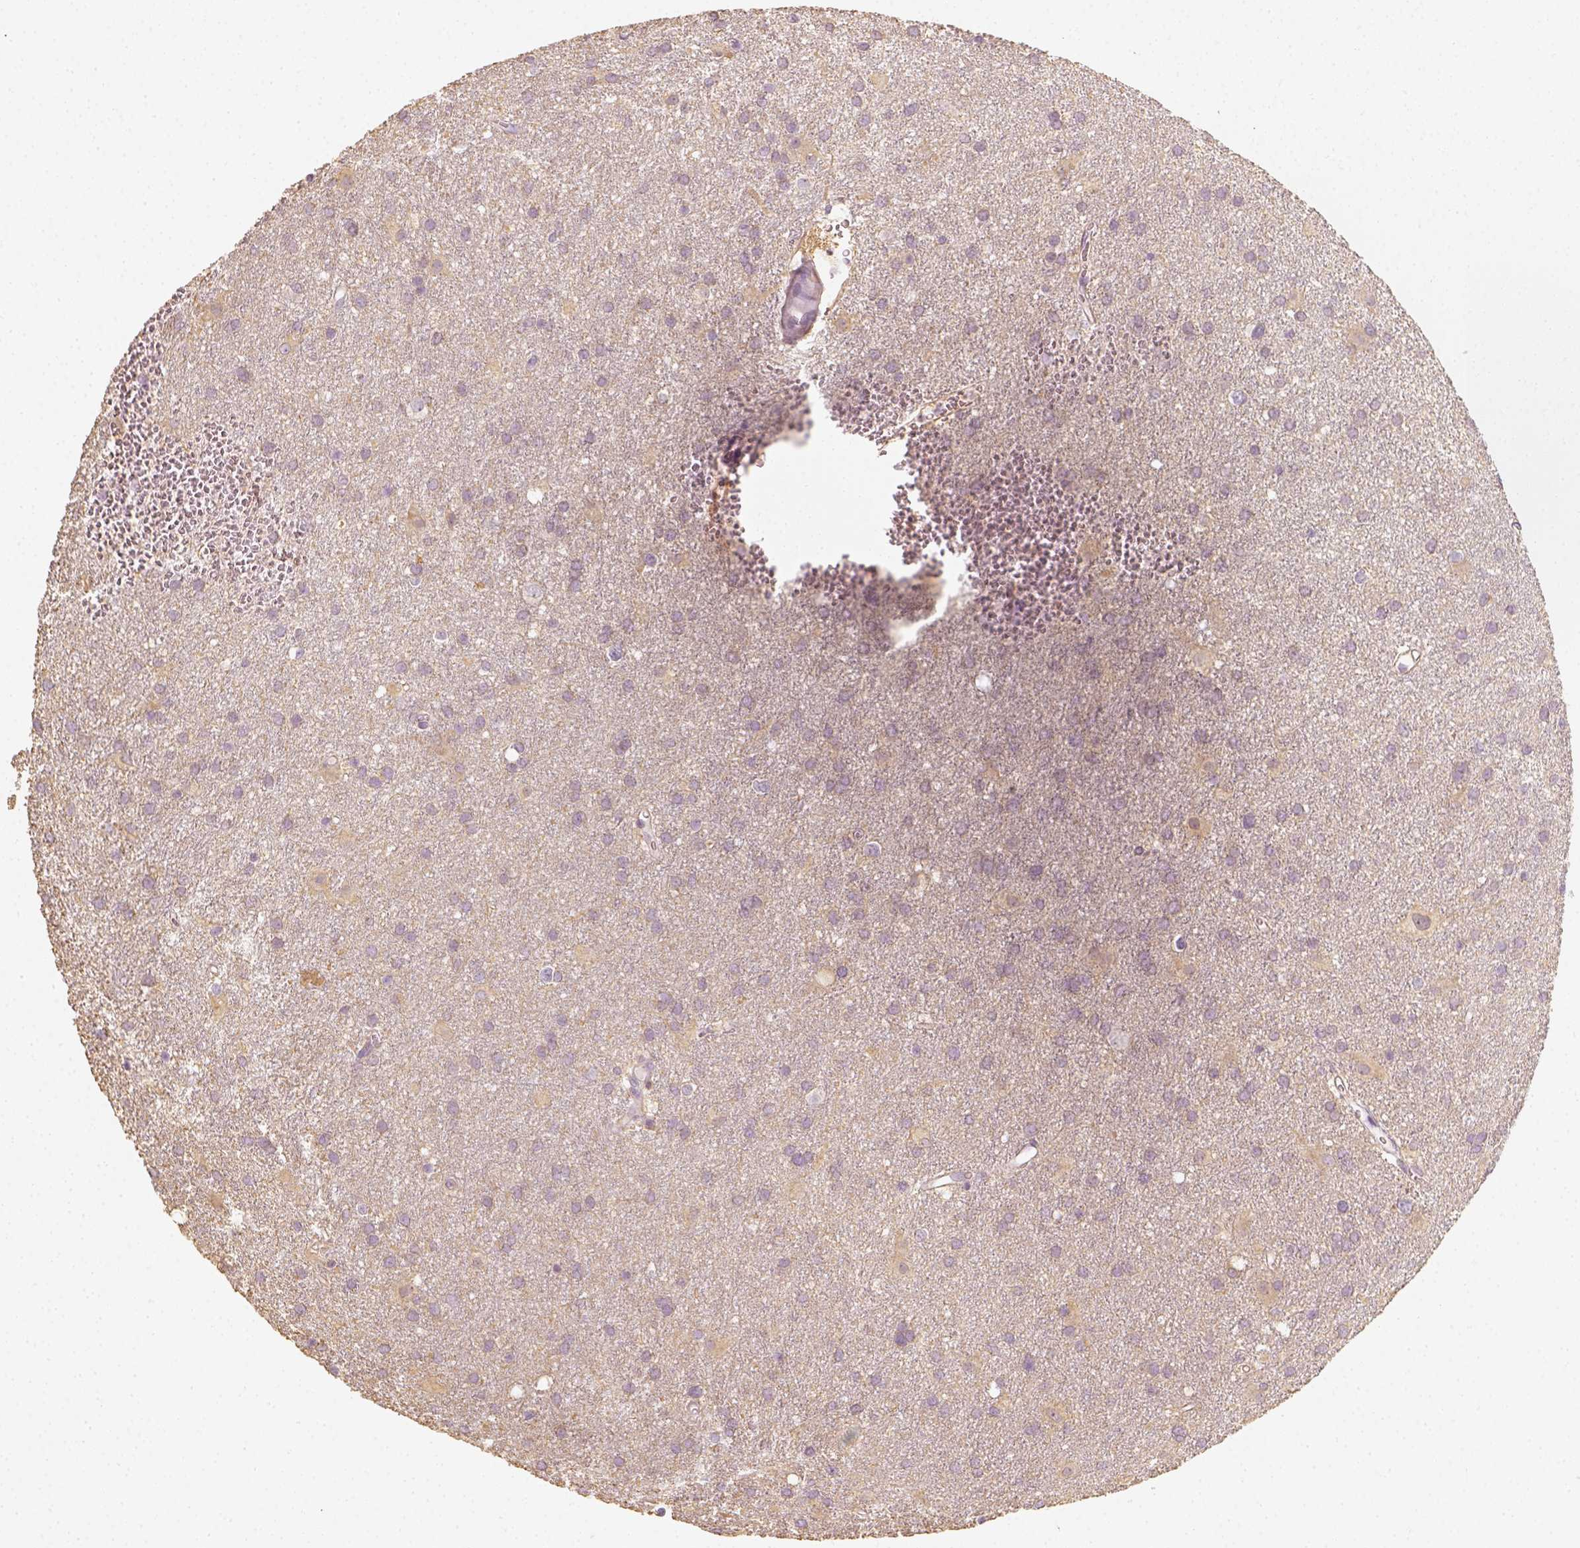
{"staining": {"intensity": "negative", "quantity": "none", "location": "none"}, "tissue": "glioma", "cell_type": "Tumor cells", "image_type": "cancer", "snomed": [{"axis": "morphology", "description": "Glioma, malignant, Low grade"}, {"axis": "topography", "description": "Brain"}], "caption": "Immunohistochemistry histopathology image of human glioma stained for a protein (brown), which reveals no positivity in tumor cells.", "gene": "EPHB1", "patient": {"sex": "male", "age": 58}}